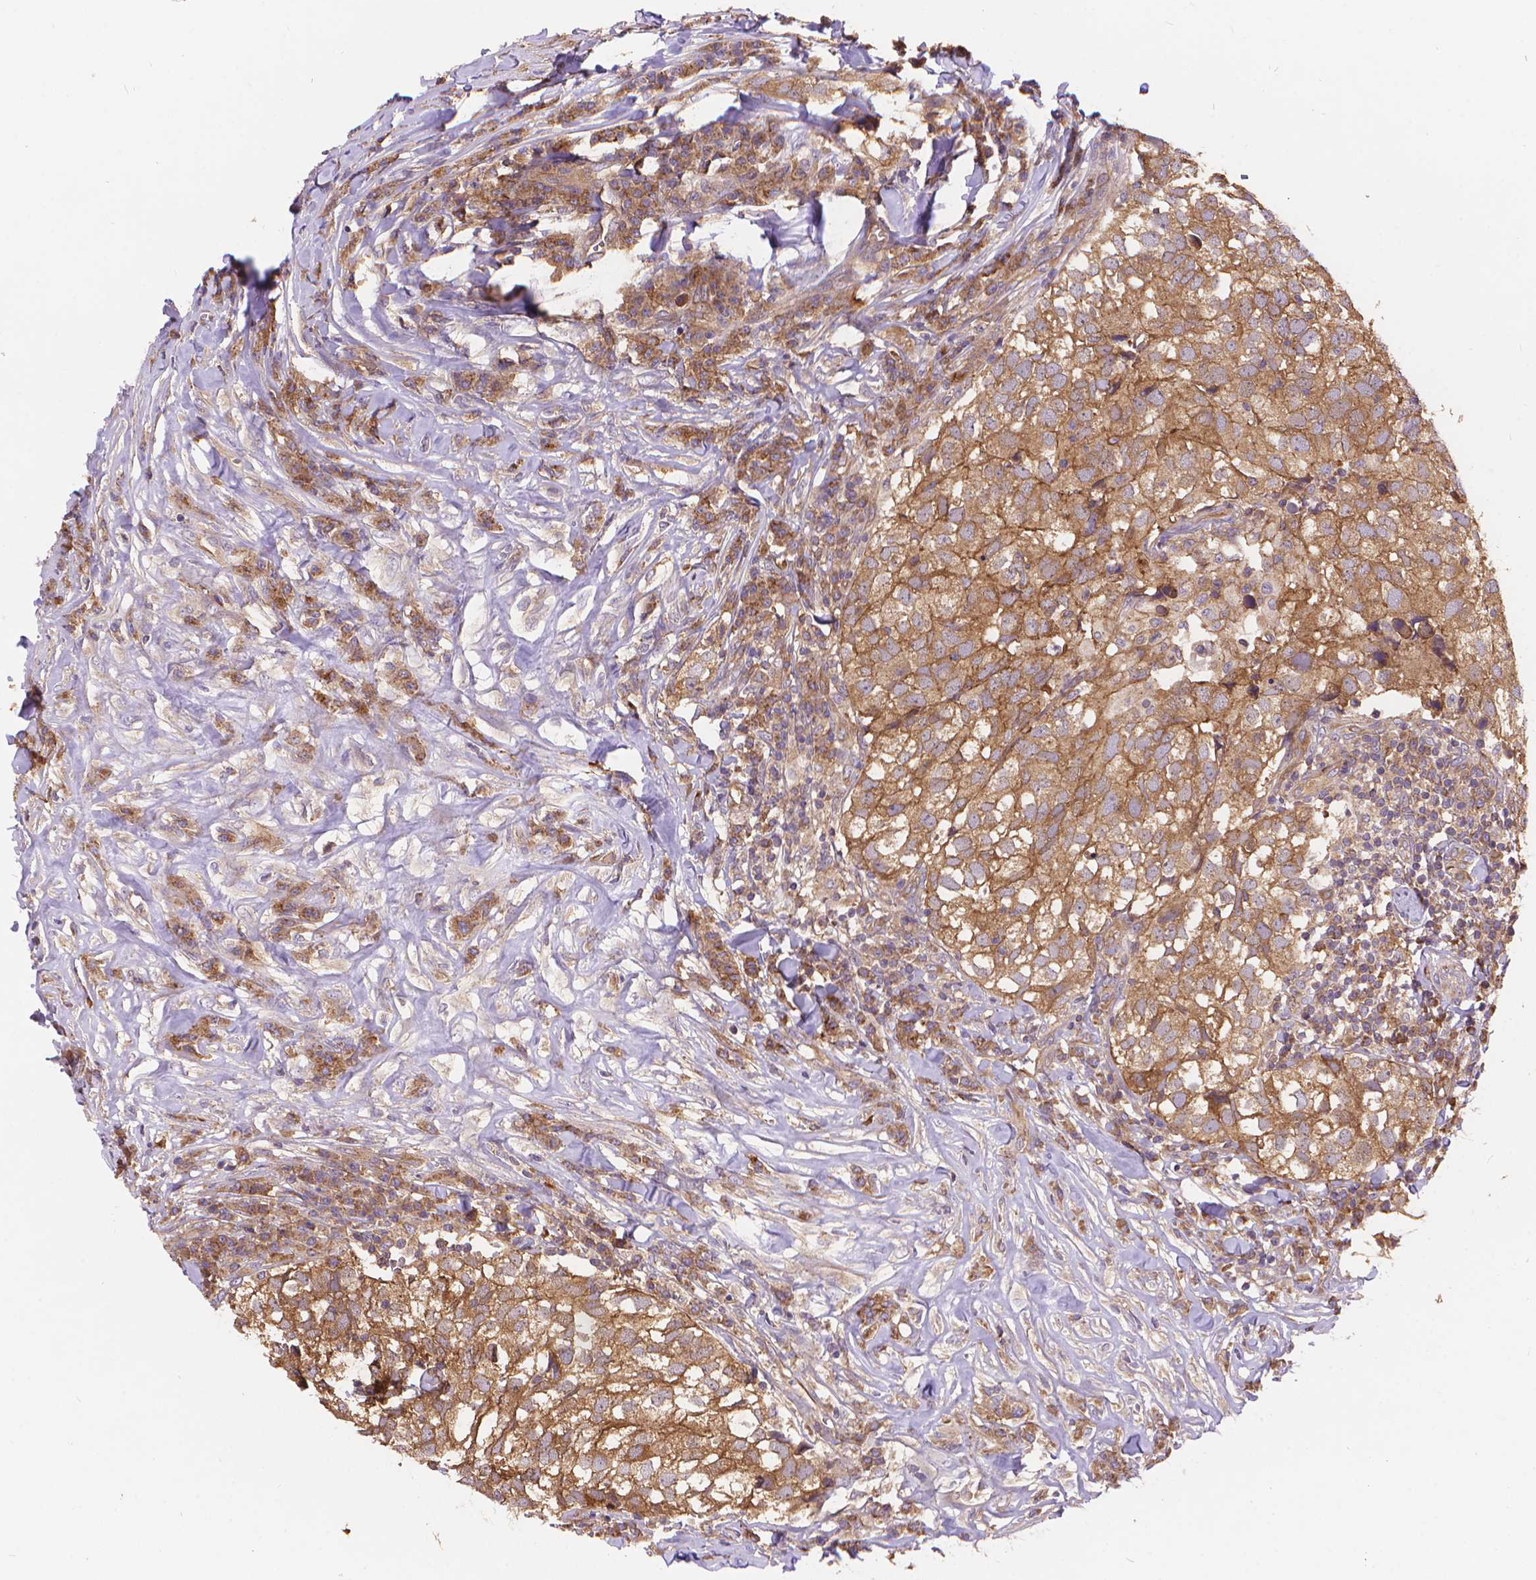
{"staining": {"intensity": "weak", "quantity": ">75%", "location": "cytoplasmic/membranous"}, "tissue": "breast cancer", "cell_type": "Tumor cells", "image_type": "cancer", "snomed": [{"axis": "morphology", "description": "Duct carcinoma"}, {"axis": "topography", "description": "Breast"}], "caption": "High-power microscopy captured an IHC photomicrograph of breast cancer (invasive ductal carcinoma), revealing weak cytoplasmic/membranous expression in approximately >75% of tumor cells.", "gene": "ARAP1", "patient": {"sex": "female", "age": 30}}